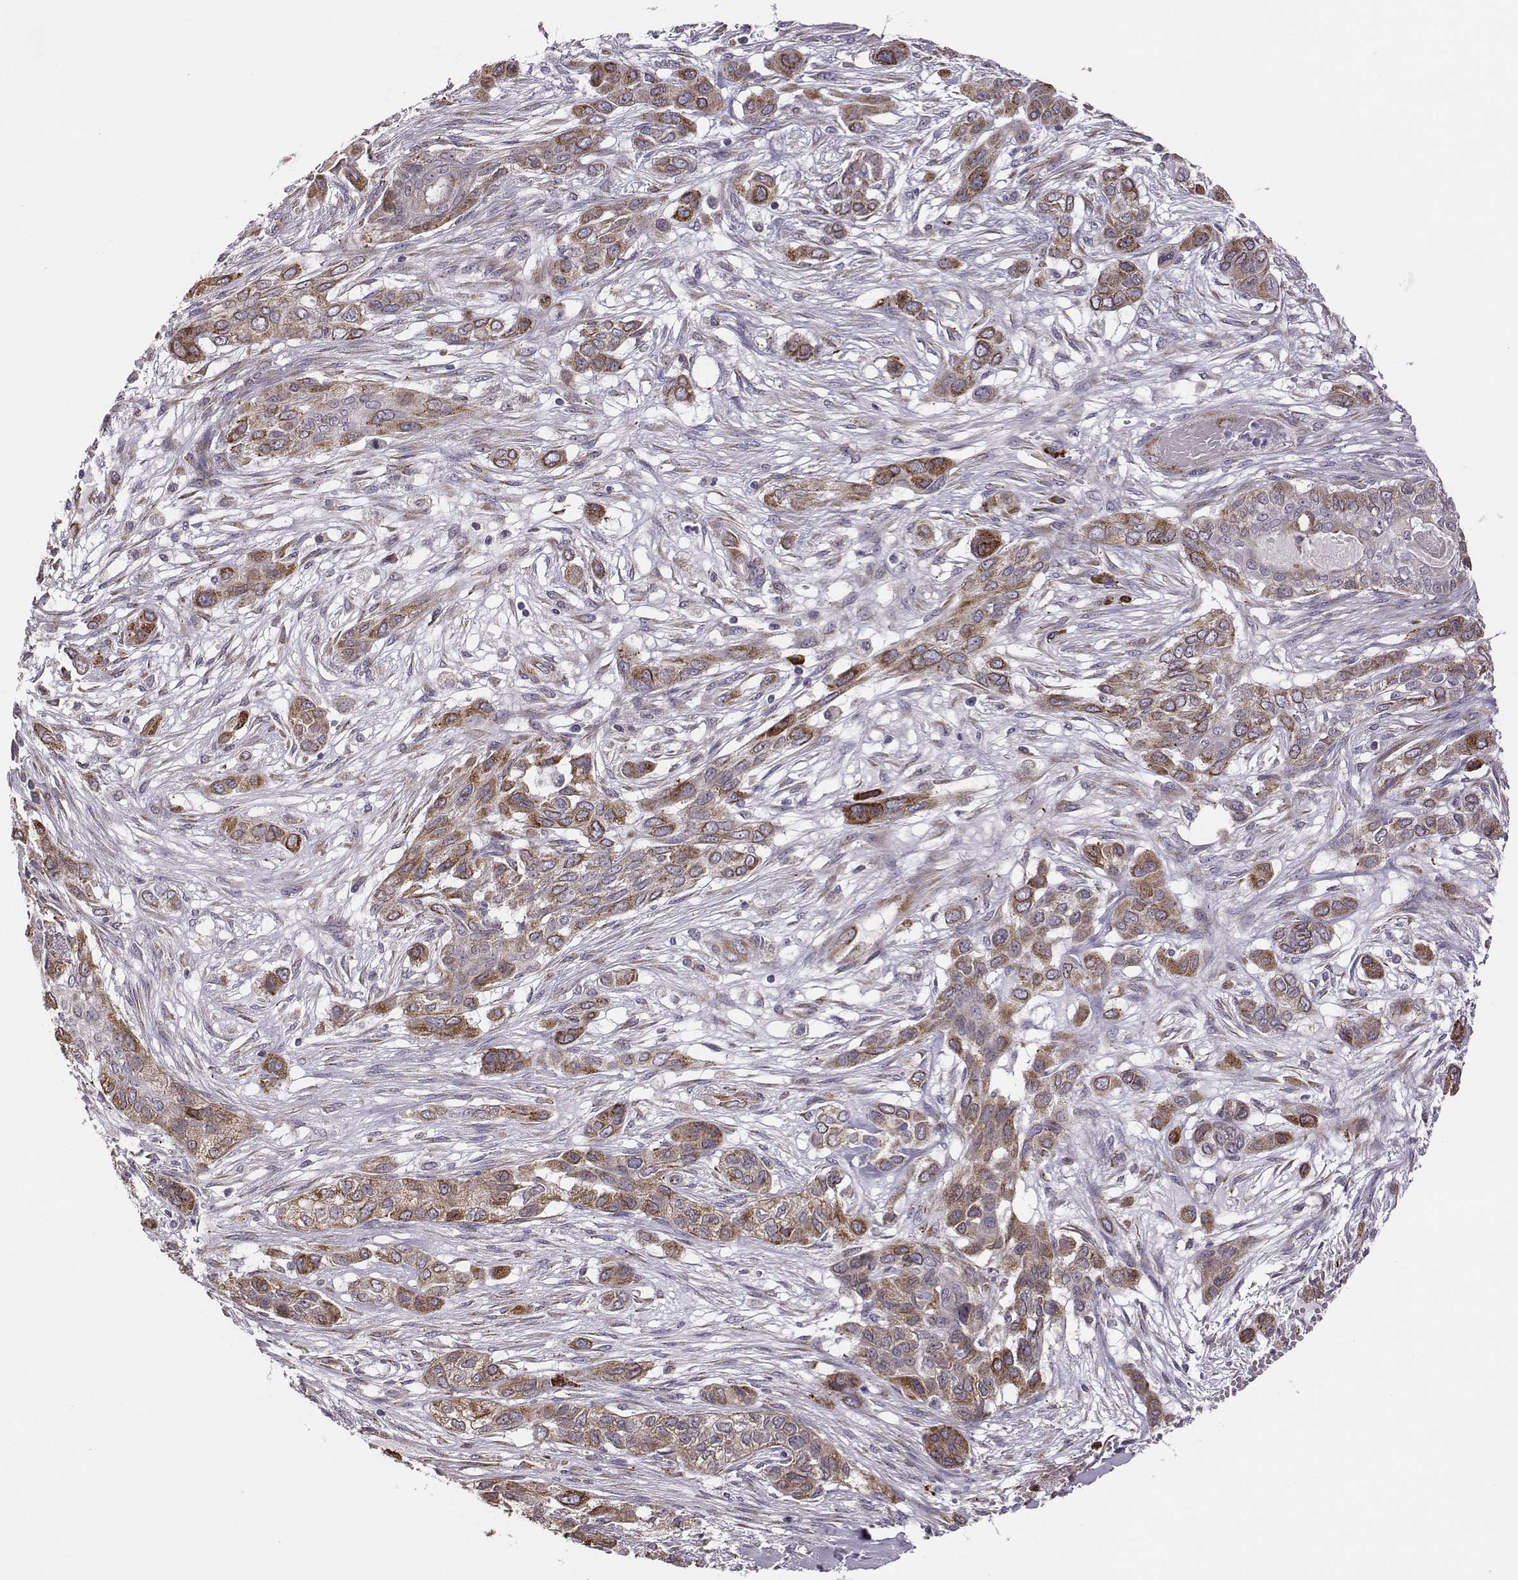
{"staining": {"intensity": "strong", "quantity": "<25%", "location": "cytoplasmic/membranous"}, "tissue": "lung cancer", "cell_type": "Tumor cells", "image_type": "cancer", "snomed": [{"axis": "morphology", "description": "Squamous cell carcinoma, NOS"}, {"axis": "topography", "description": "Lung"}], "caption": "Brown immunohistochemical staining in lung cancer (squamous cell carcinoma) shows strong cytoplasmic/membranous staining in approximately <25% of tumor cells.", "gene": "SELENOI", "patient": {"sex": "female", "age": 70}}